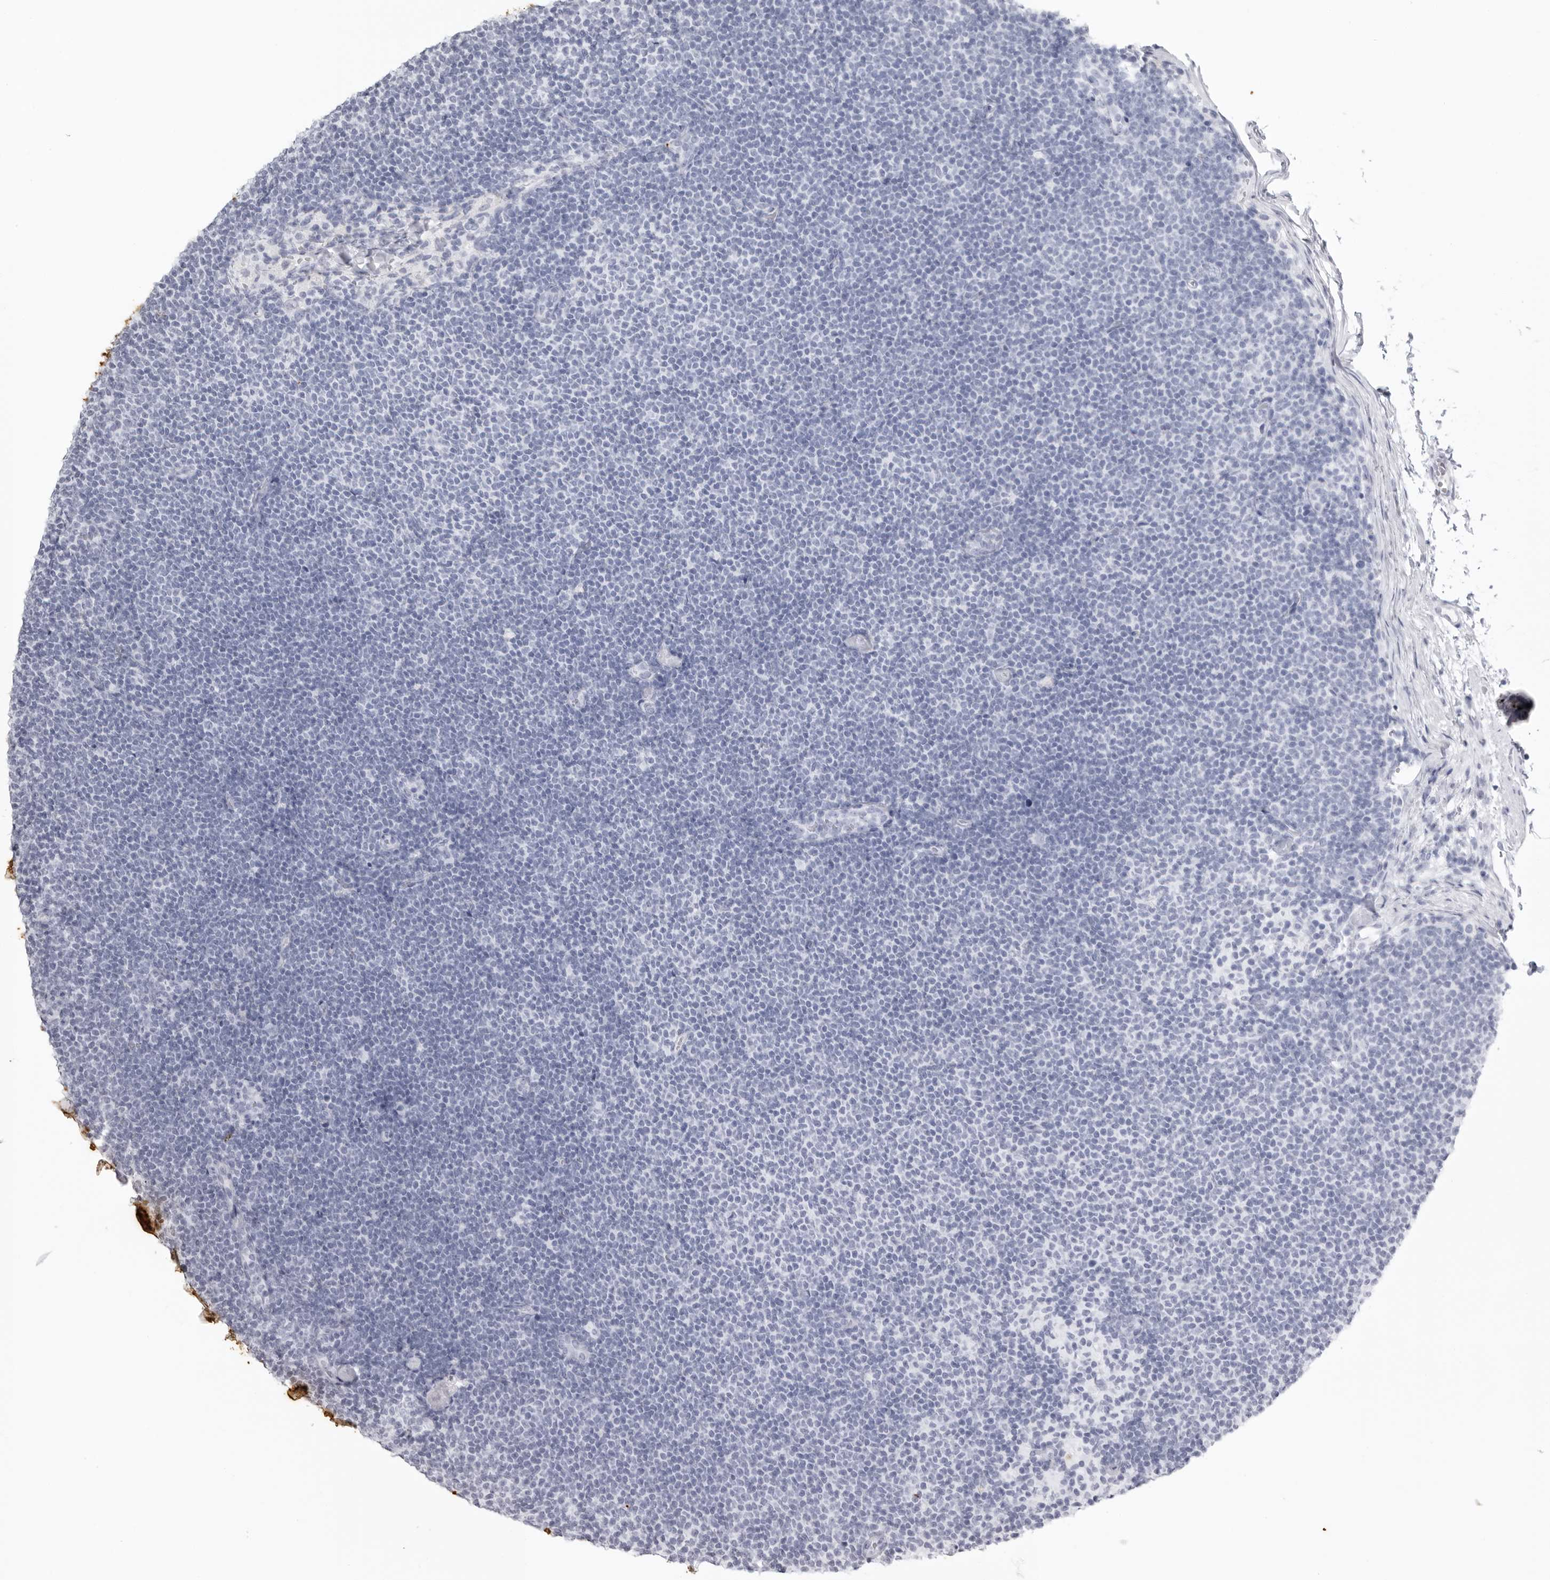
{"staining": {"intensity": "negative", "quantity": "none", "location": "none"}, "tissue": "lymphoma", "cell_type": "Tumor cells", "image_type": "cancer", "snomed": [{"axis": "morphology", "description": "Malignant lymphoma, non-Hodgkin's type, Low grade"}, {"axis": "topography", "description": "Lymph node"}], "caption": "Histopathology image shows no protein positivity in tumor cells of lymphoma tissue. (Stains: DAB immunohistochemistry (IHC) with hematoxylin counter stain, Microscopy: brightfield microscopy at high magnification).", "gene": "KLK9", "patient": {"sex": "female", "age": 53}}